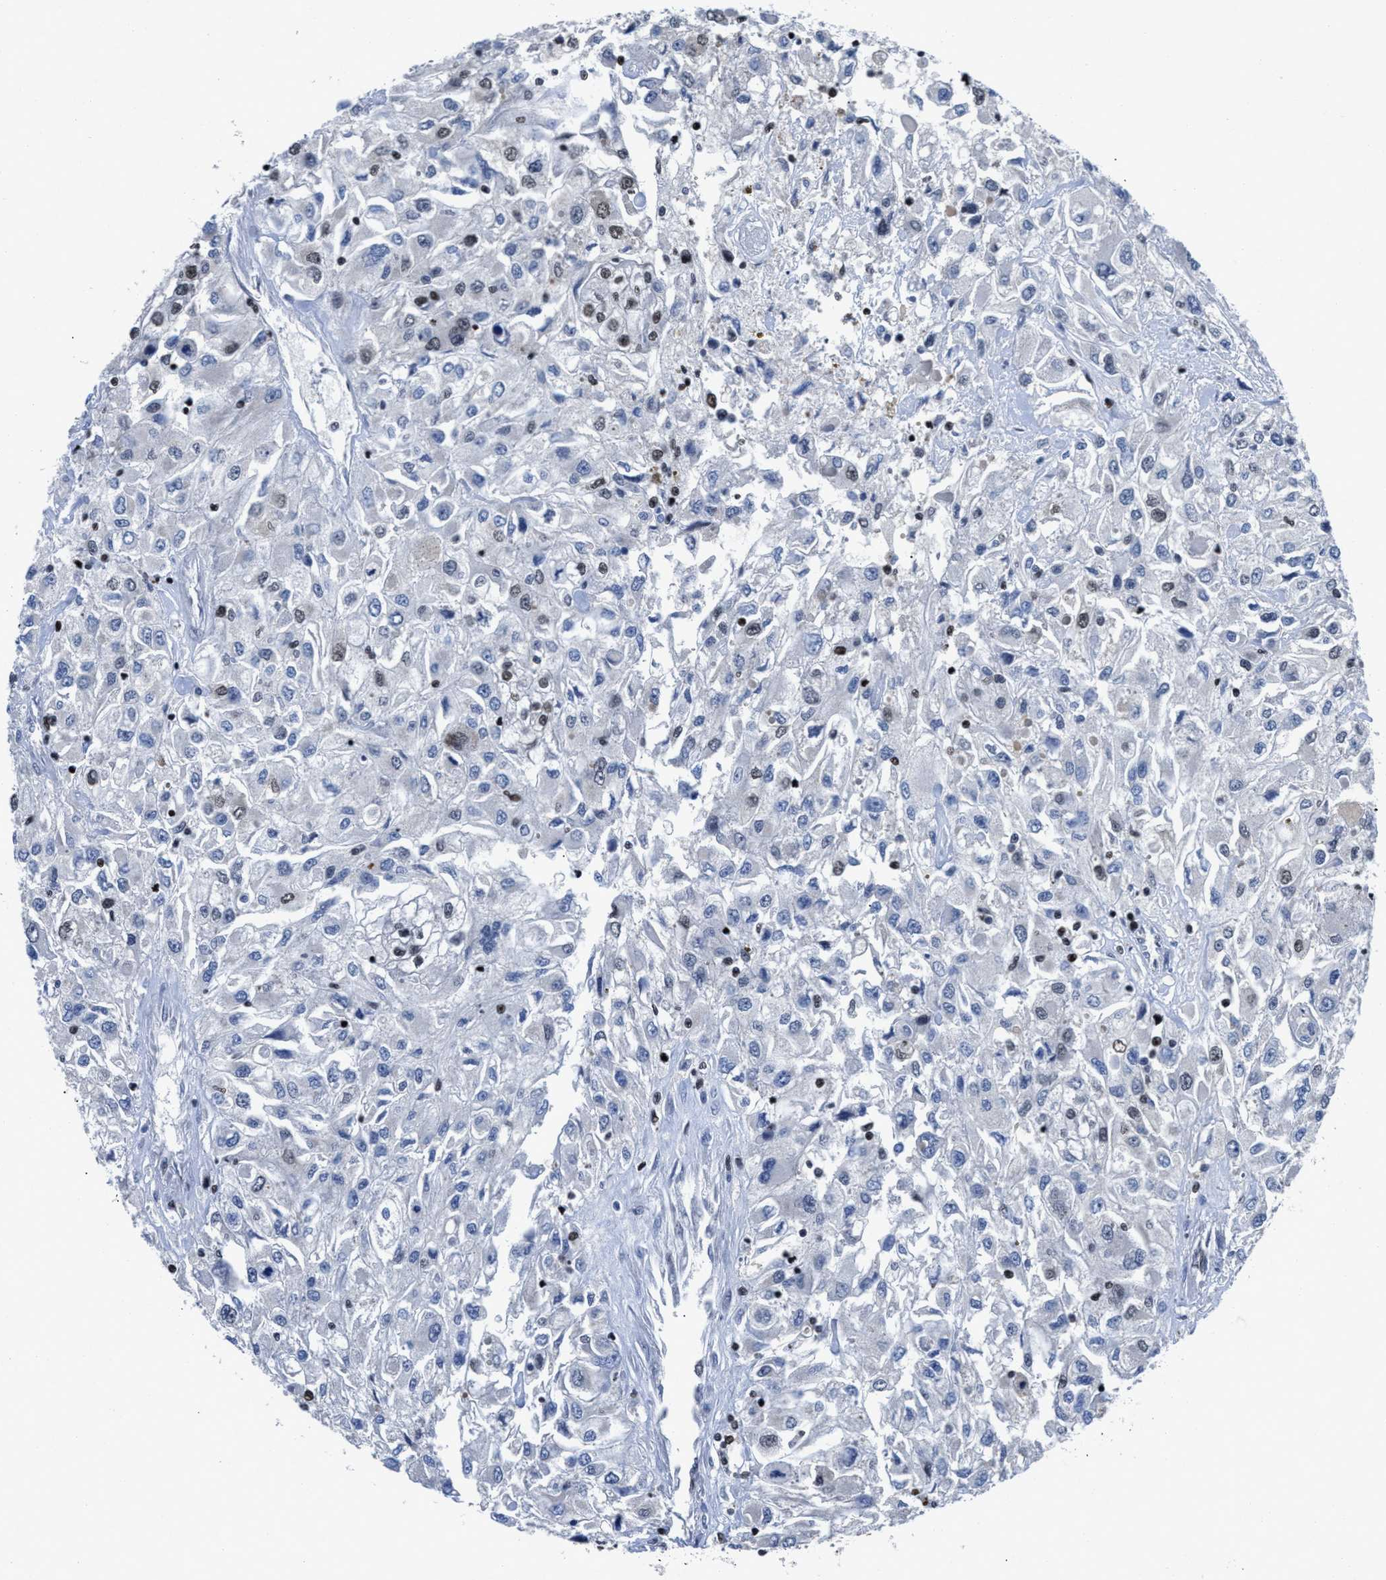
{"staining": {"intensity": "weak", "quantity": "<25%", "location": "nuclear"}, "tissue": "renal cancer", "cell_type": "Tumor cells", "image_type": "cancer", "snomed": [{"axis": "morphology", "description": "Adenocarcinoma, NOS"}, {"axis": "topography", "description": "Kidney"}], "caption": "The photomicrograph reveals no significant positivity in tumor cells of renal cancer.", "gene": "WDR81", "patient": {"sex": "female", "age": 52}}